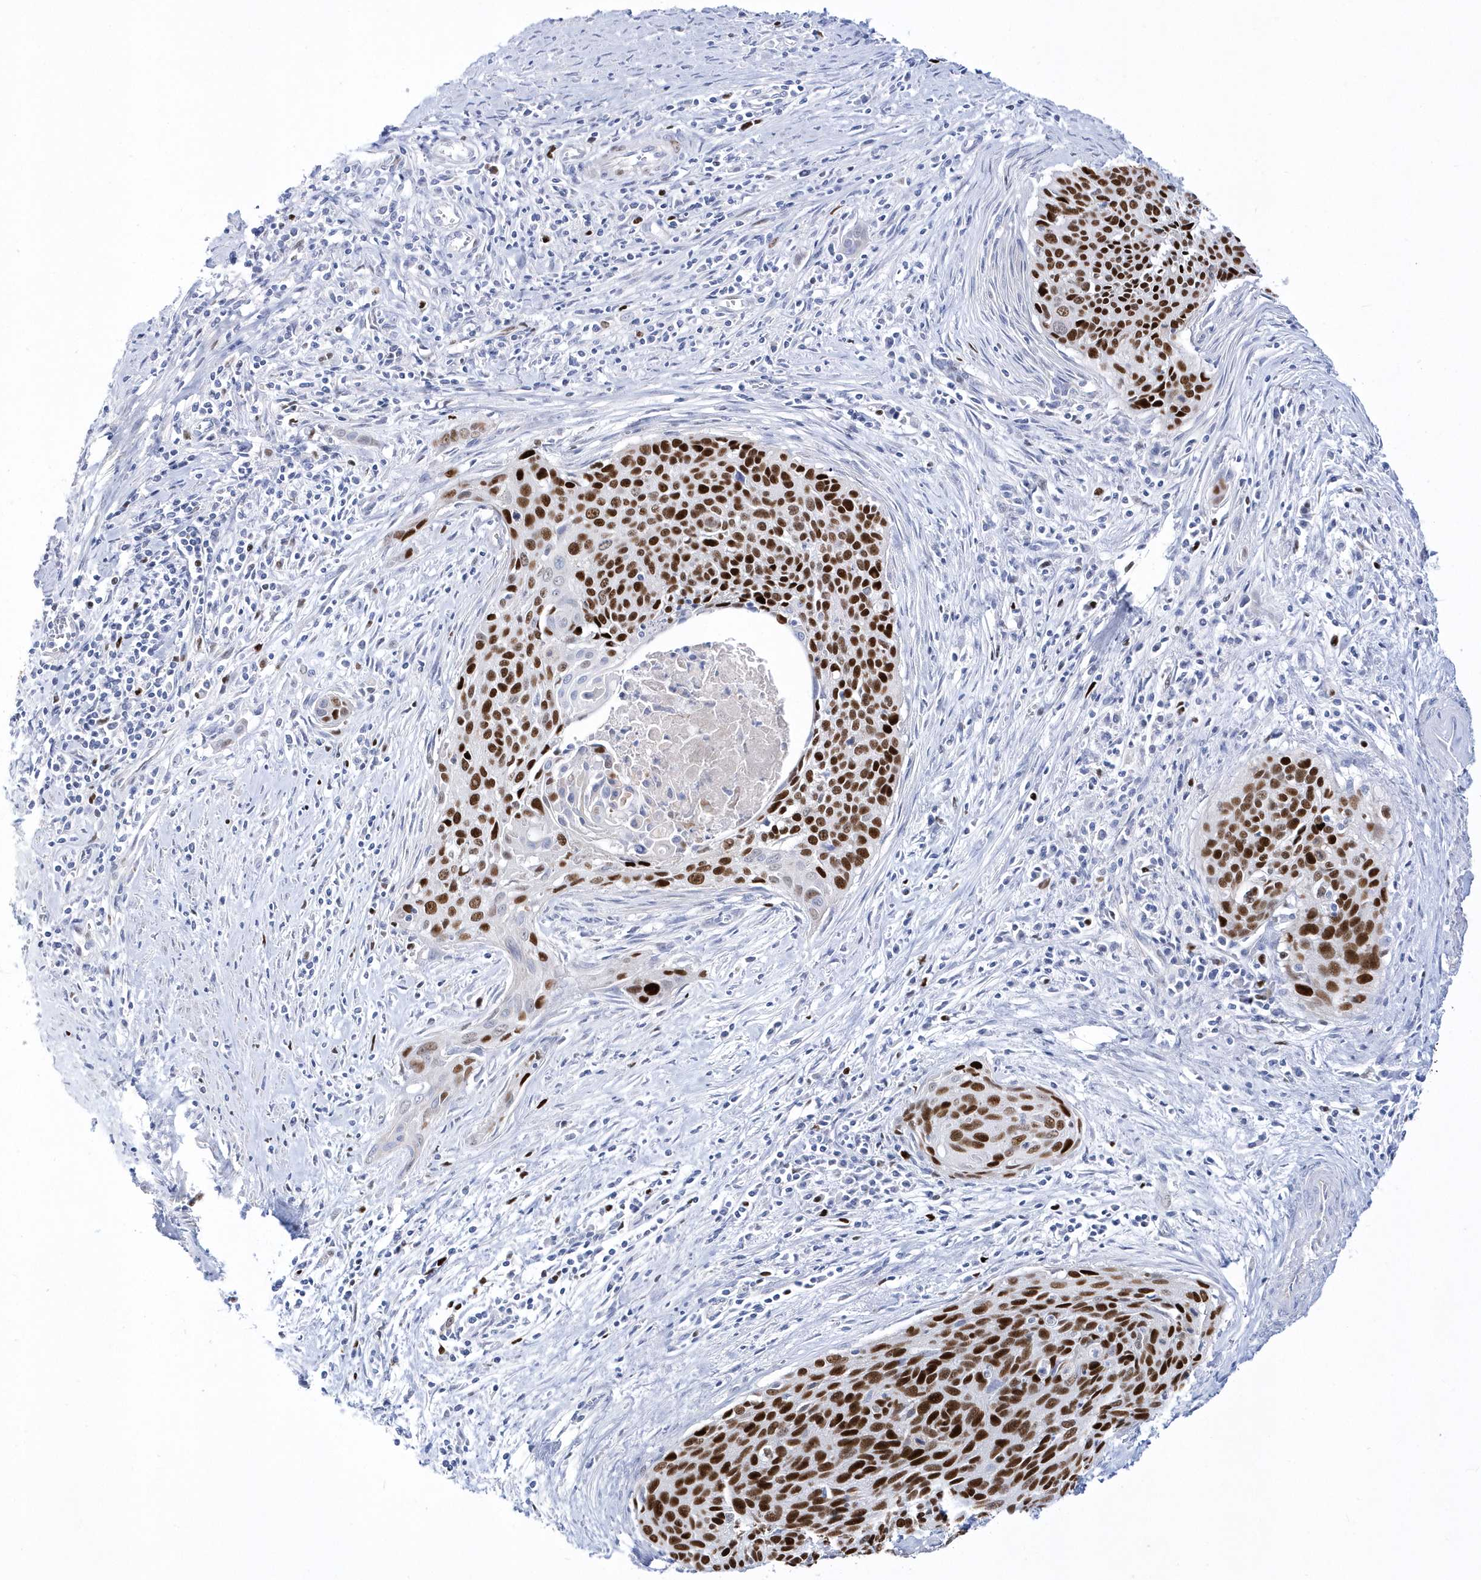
{"staining": {"intensity": "strong", "quantity": ">75%", "location": "nuclear"}, "tissue": "cervical cancer", "cell_type": "Tumor cells", "image_type": "cancer", "snomed": [{"axis": "morphology", "description": "Squamous cell carcinoma, NOS"}, {"axis": "topography", "description": "Cervix"}], "caption": "Human cervical cancer stained for a protein (brown) demonstrates strong nuclear positive positivity in about >75% of tumor cells.", "gene": "TMCO6", "patient": {"sex": "female", "age": 55}}